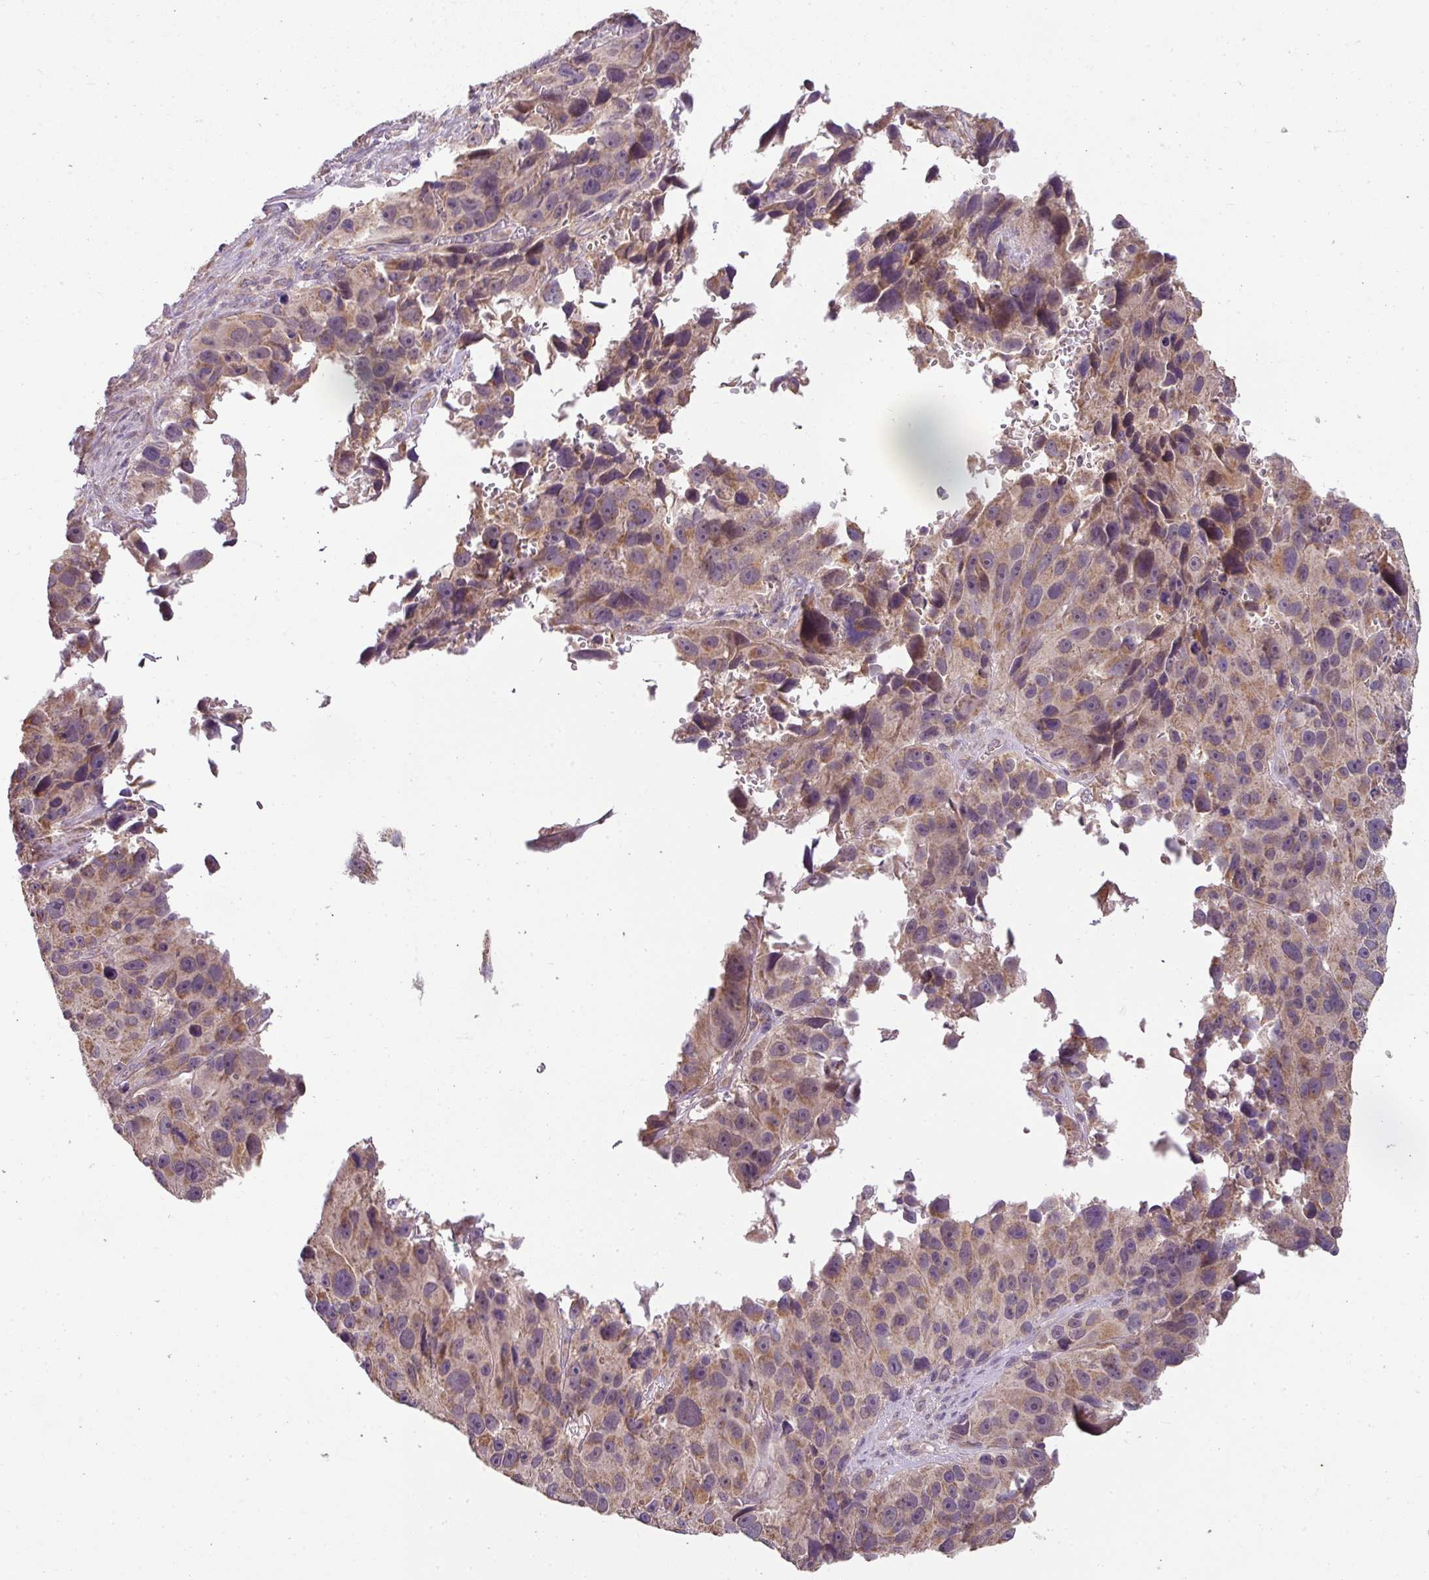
{"staining": {"intensity": "moderate", "quantity": ">75%", "location": "cytoplasmic/membranous"}, "tissue": "melanoma", "cell_type": "Tumor cells", "image_type": "cancer", "snomed": [{"axis": "morphology", "description": "Malignant melanoma, NOS"}, {"axis": "topography", "description": "Skin"}], "caption": "Melanoma stained with DAB immunohistochemistry (IHC) displays medium levels of moderate cytoplasmic/membranous staining in about >75% of tumor cells. Using DAB (brown) and hematoxylin (blue) stains, captured at high magnification using brightfield microscopy.", "gene": "PALS2", "patient": {"sex": "male", "age": 84}}